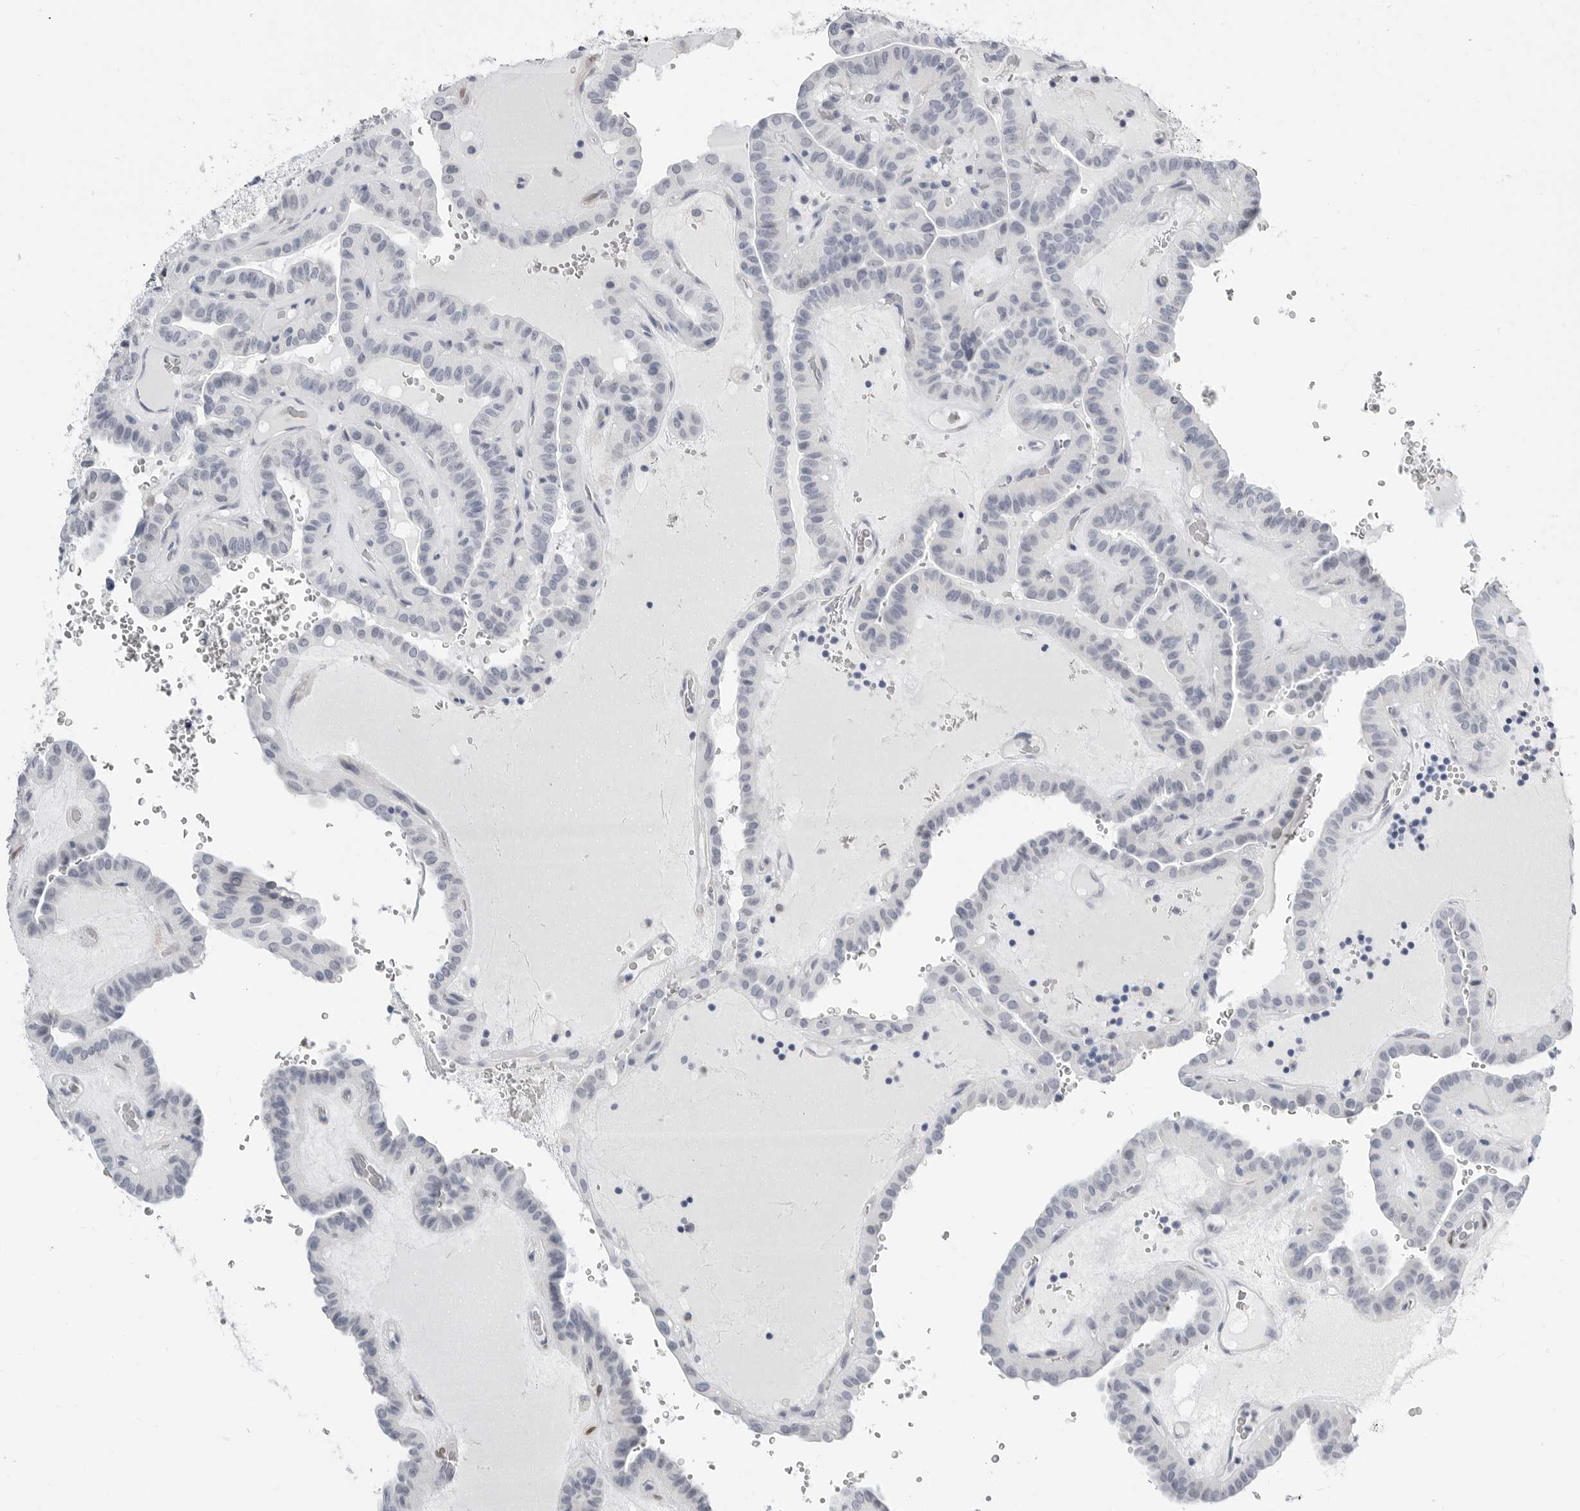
{"staining": {"intensity": "negative", "quantity": "none", "location": "none"}, "tissue": "thyroid cancer", "cell_type": "Tumor cells", "image_type": "cancer", "snomed": [{"axis": "morphology", "description": "Papillary adenocarcinoma, NOS"}, {"axis": "topography", "description": "Thyroid gland"}], "caption": "Micrograph shows no significant protein staining in tumor cells of papillary adenocarcinoma (thyroid).", "gene": "PLN", "patient": {"sex": "male", "age": 77}}